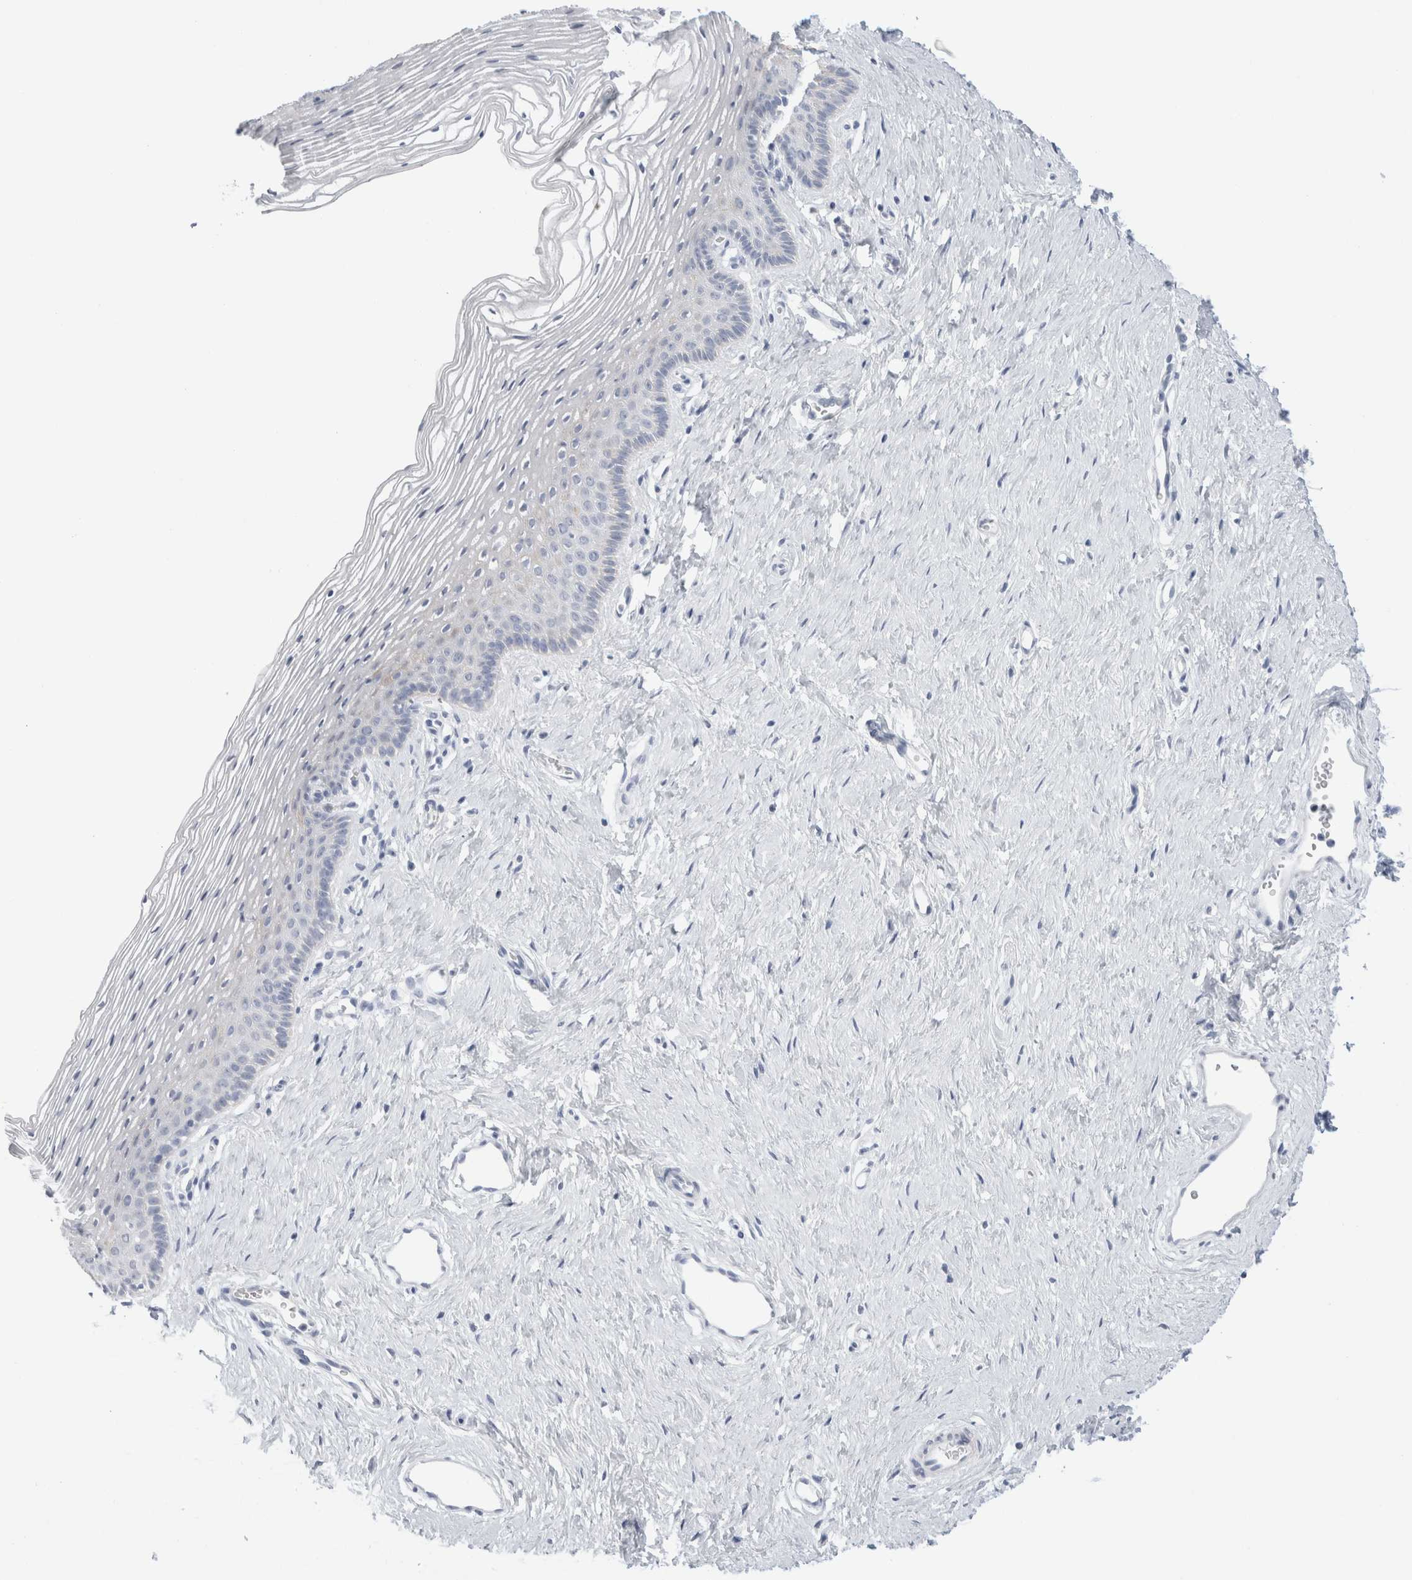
{"staining": {"intensity": "negative", "quantity": "none", "location": "none"}, "tissue": "vagina", "cell_type": "Squamous epithelial cells", "image_type": "normal", "snomed": [{"axis": "morphology", "description": "Normal tissue, NOS"}, {"axis": "topography", "description": "Vagina"}], "caption": "Photomicrograph shows no protein positivity in squamous epithelial cells of normal vagina. (DAB IHC visualized using brightfield microscopy, high magnification).", "gene": "MUC15", "patient": {"sex": "female", "age": 32}}